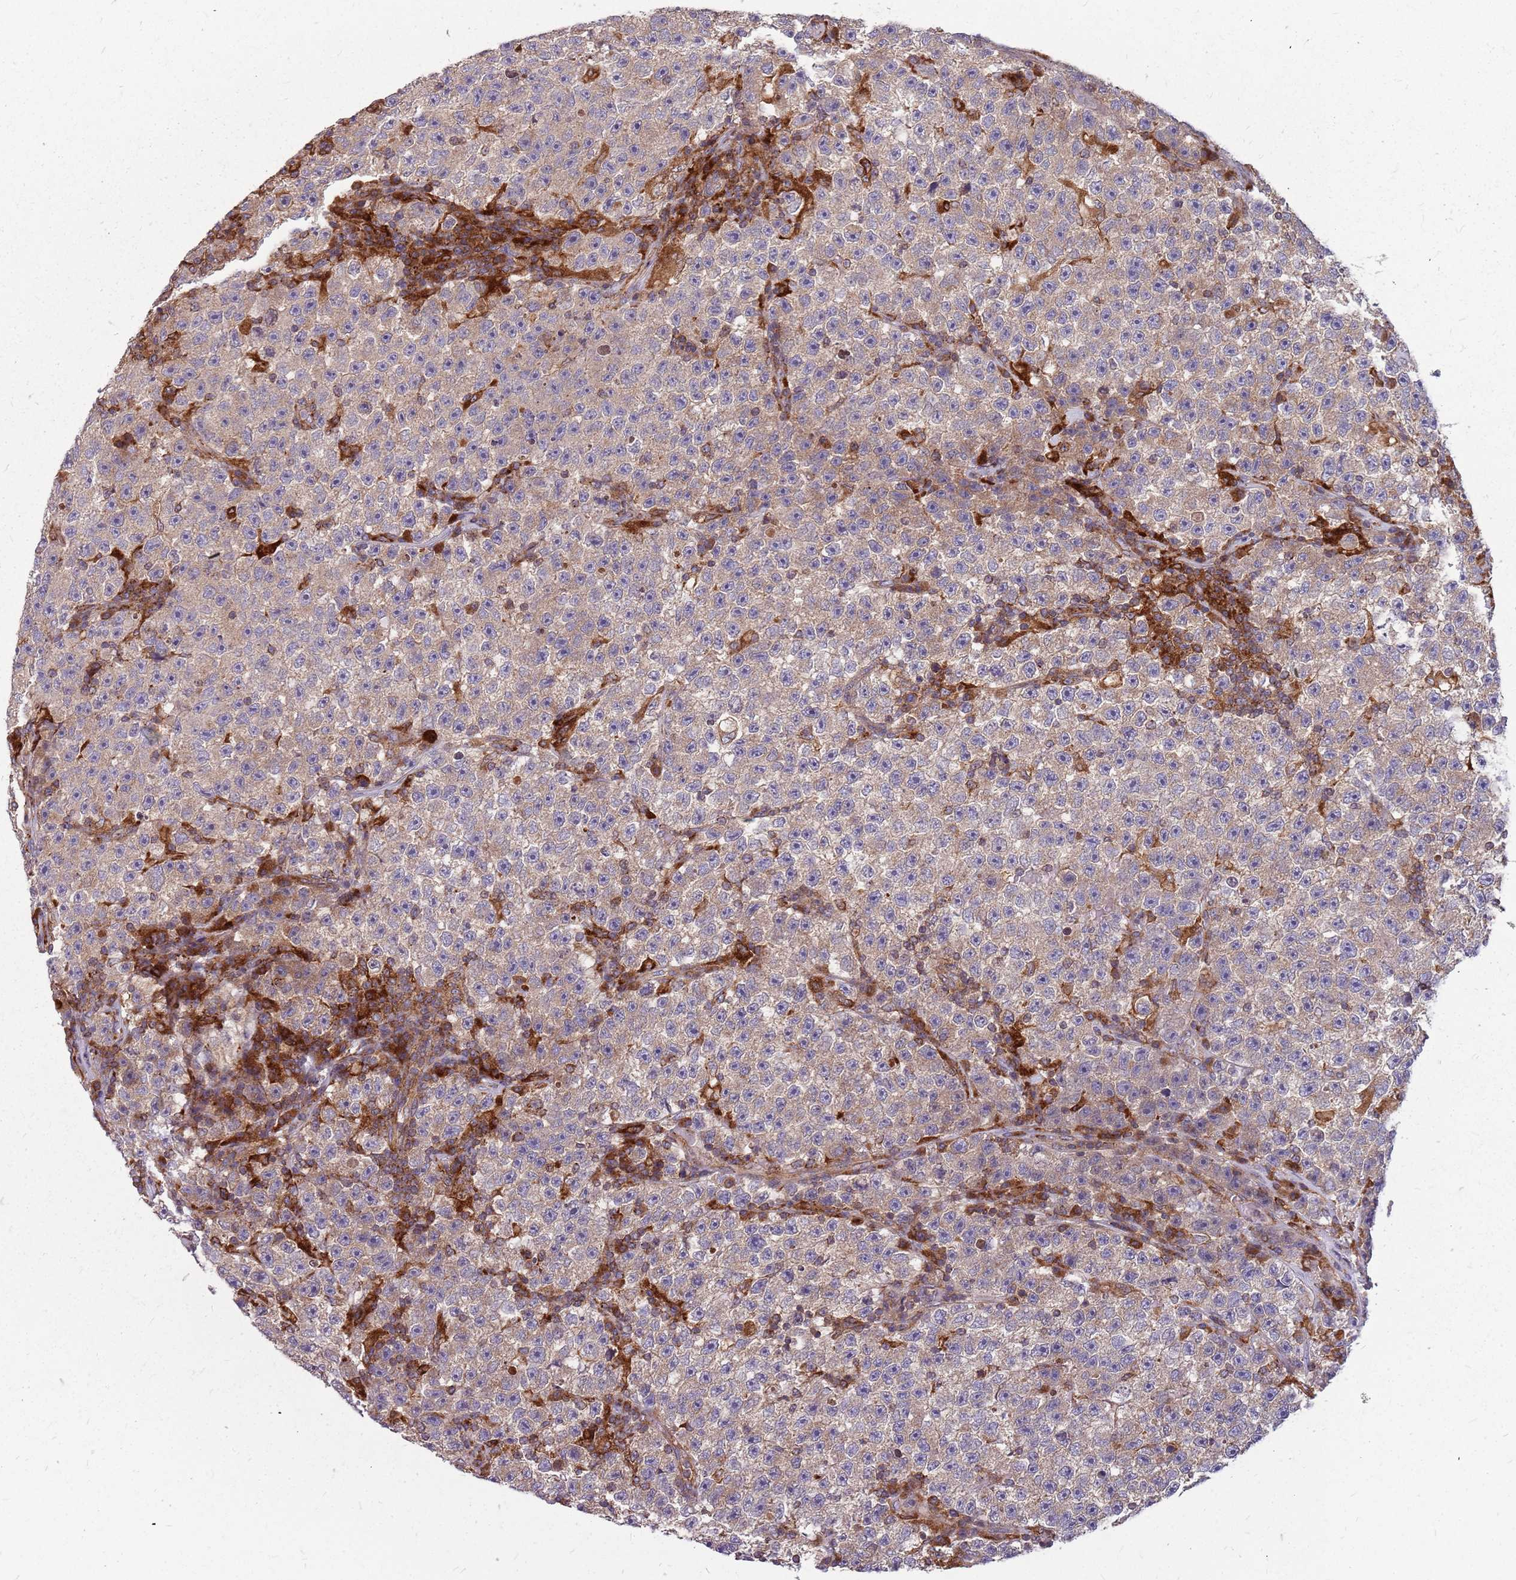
{"staining": {"intensity": "weak", "quantity": "25%-75%", "location": "cytoplasmic/membranous"}, "tissue": "testis cancer", "cell_type": "Tumor cells", "image_type": "cancer", "snomed": [{"axis": "morphology", "description": "Seminoma, NOS"}, {"axis": "topography", "description": "Testis"}], "caption": "Immunohistochemistry (IHC) (DAB) staining of human testis cancer (seminoma) exhibits weak cytoplasmic/membranous protein positivity in approximately 25%-75% of tumor cells. (brown staining indicates protein expression, while blue staining denotes nuclei).", "gene": "NME4", "patient": {"sex": "male", "age": 22}}